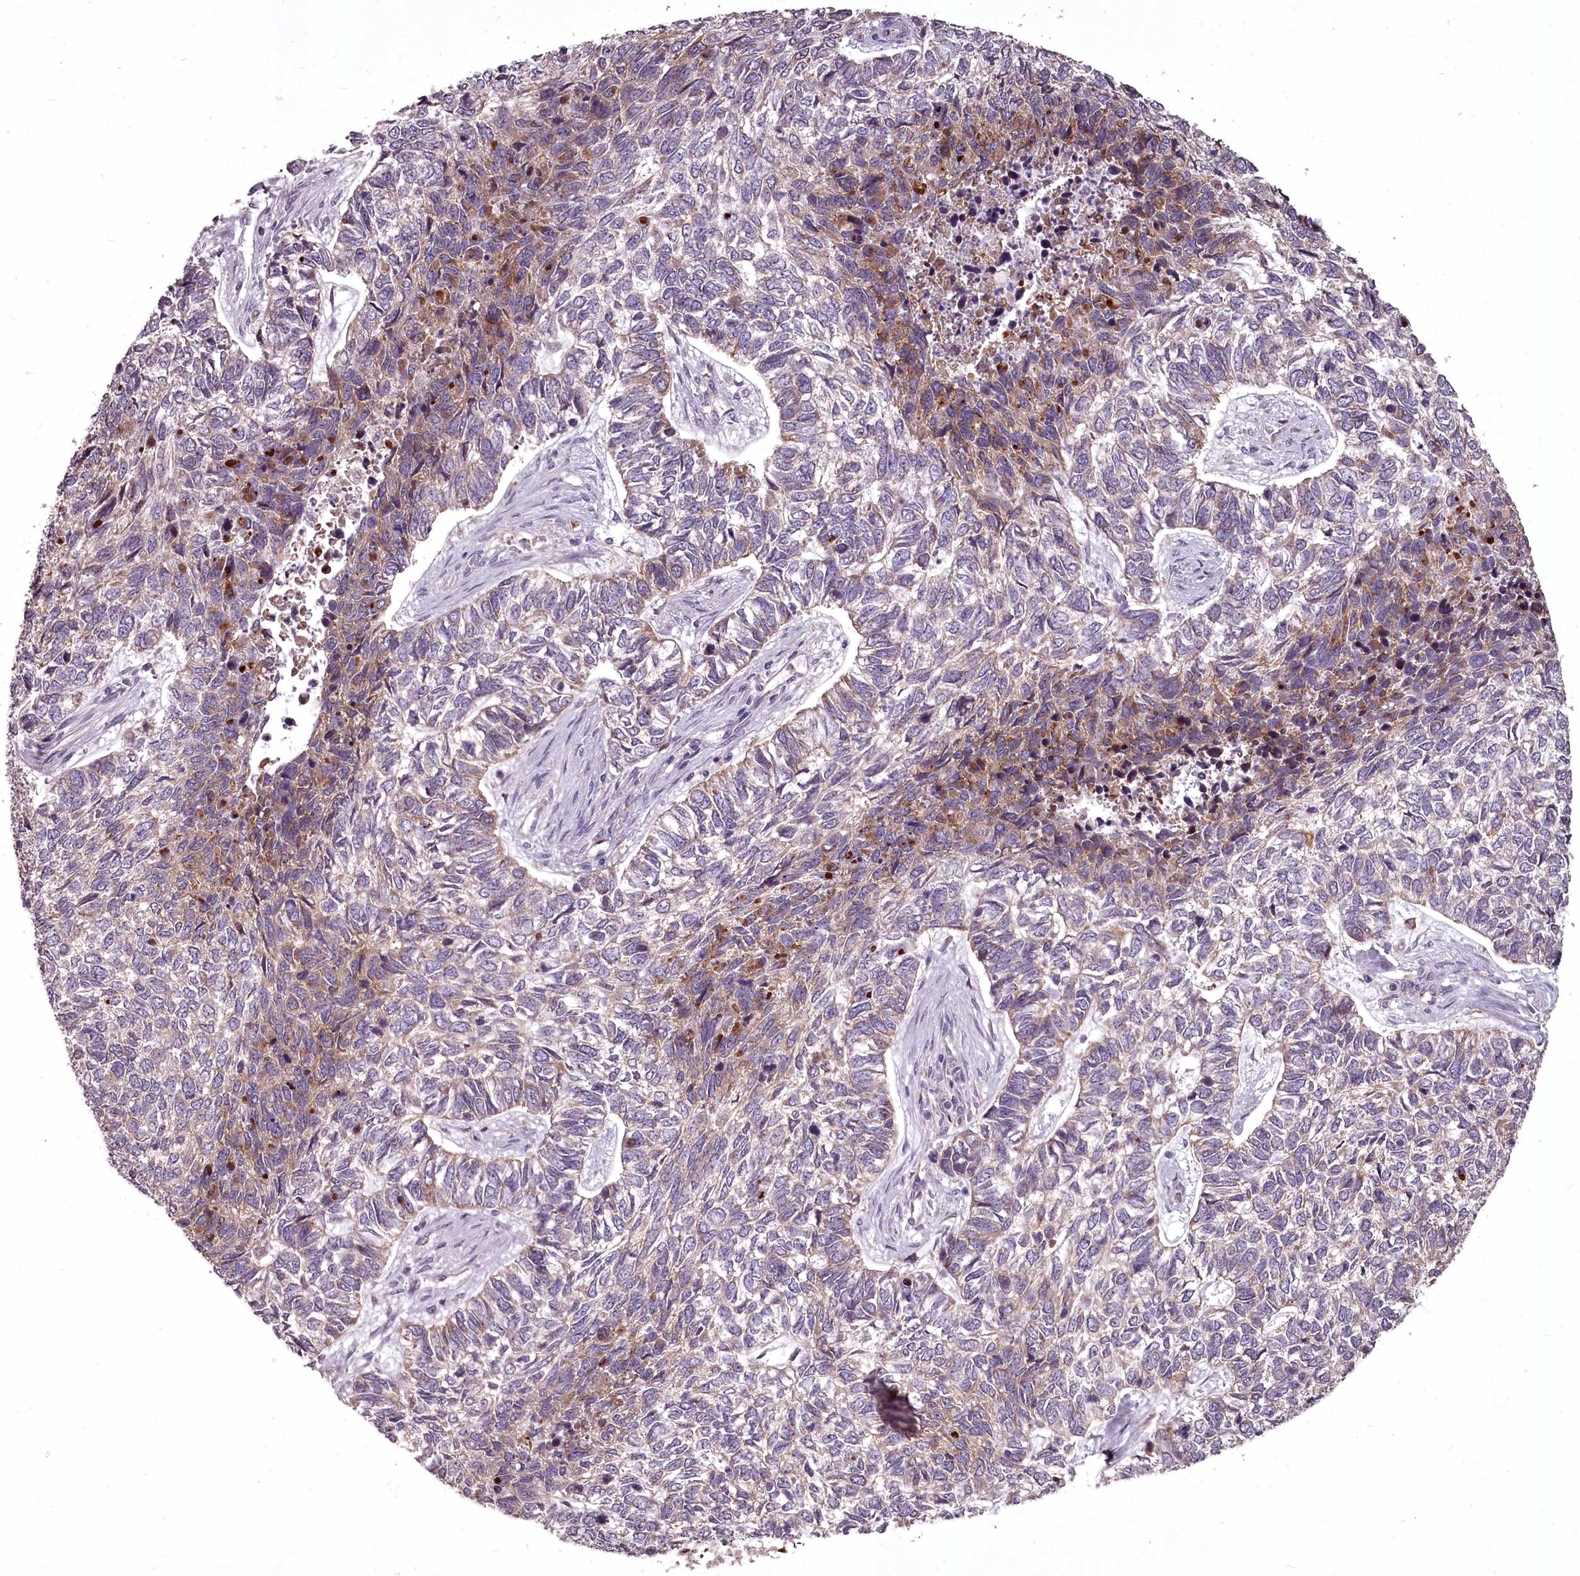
{"staining": {"intensity": "moderate", "quantity": "25%-75%", "location": "cytoplasmic/membranous"}, "tissue": "skin cancer", "cell_type": "Tumor cells", "image_type": "cancer", "snomed": [{"axis": "morphology", "description": "Basal cell carcinoma"}, {"axis": "topography", "description": "Skin"}], "caption": "Protein staining of skin cancer (basal cell carcinoma) tissue shows moderate cytoplasmic/membranous staining in about 25%-75% of tumor cells. The staining is performed using DAB (3,3'-diaminobenzidine) brown chromogen to label protein expression. The nuclei are counter-stained blue using hematoxylin.", "gene": "STX6", "patient": {"sex": "female", "age": 65}}